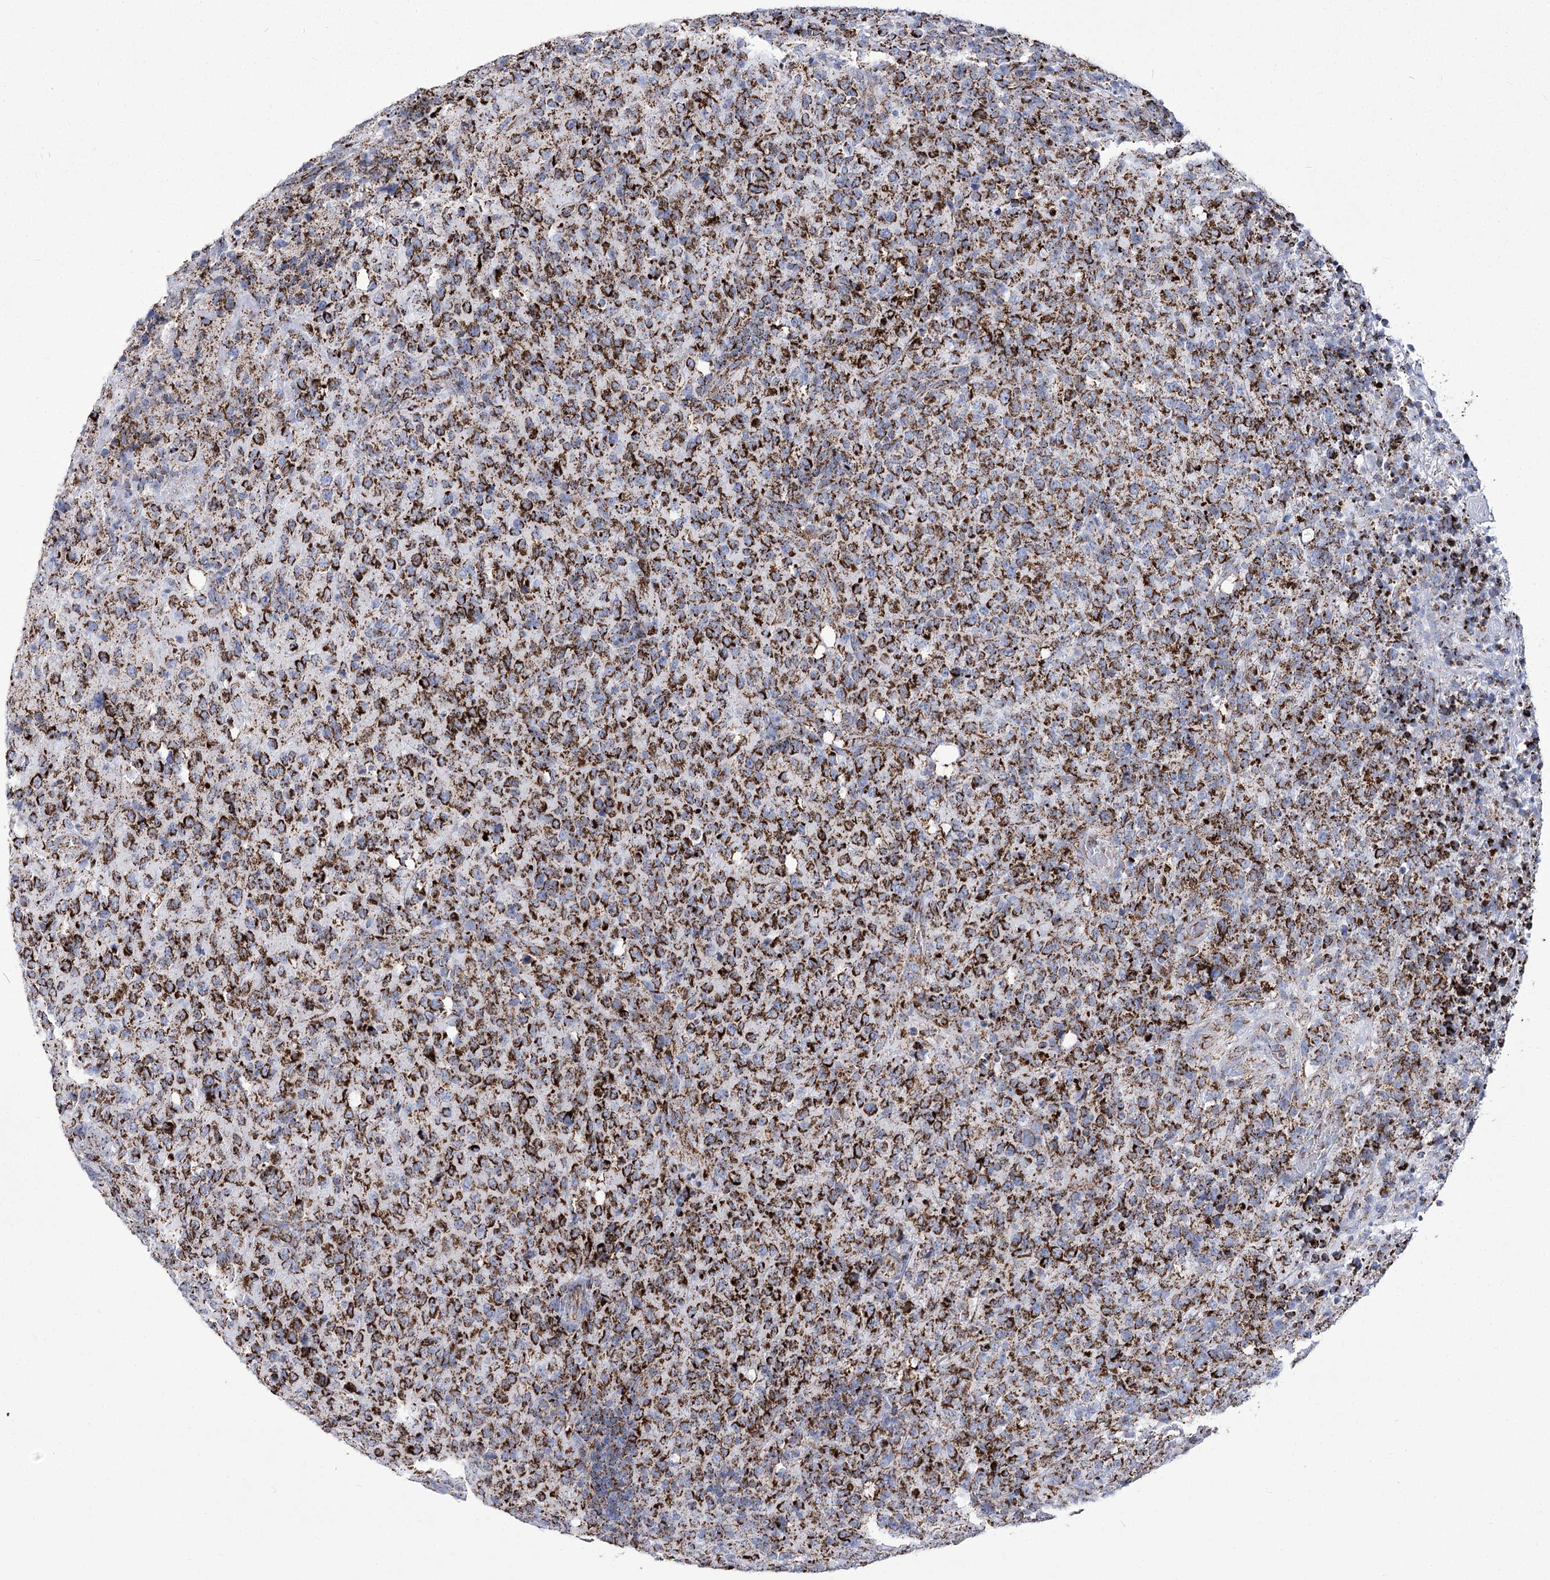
{"staining": {"intensity": "strong", "quantity": ">75%", "location": "cytoplasmic/membranous"}, "tissue": "lymphoma", "cell_type": "Tumor cells", "image_type": "cancer", "snomed": [{"axis": "morphology", "description": "Malignant lymphoma, non-Hodgkin's type, High grade"}, {"axis": "topography", "description": "Tonsil"}], "caption": "About >75% of tumor cells in malignant lymphoma, non-Hodgkin's type (high-grade) show strong cytoplasmic/membranous protein positivity as visualized by brown immunohistochemical staining.", "gene": "PDHB", "patient": {"sex": "female", "age": 36}}